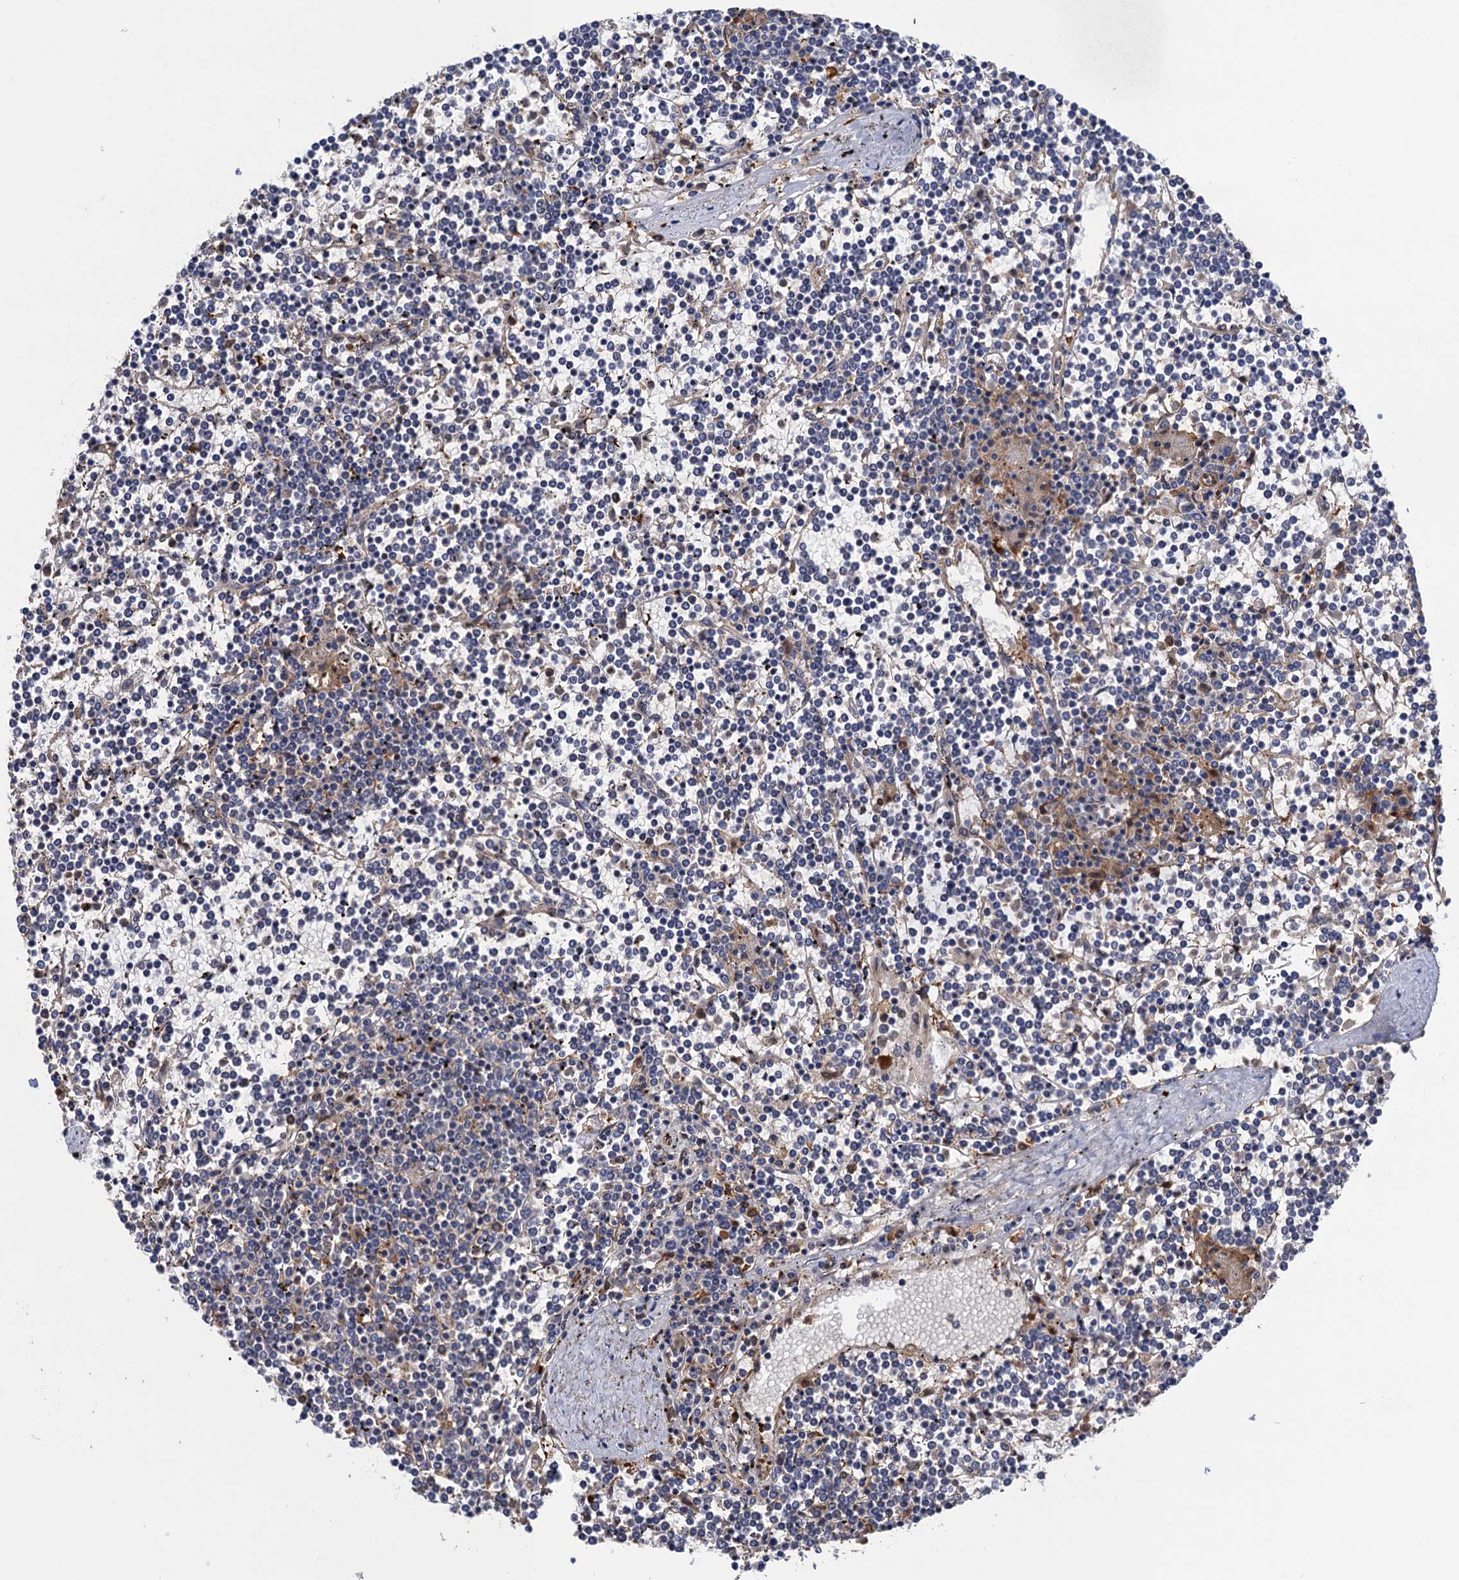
{"staining": {"intensity": "negative", "quantity": "none", "location": "none"}, "tissue": "lymphoma", "cell_type": "Tumor cells", "image_type": "cancer", "snomed": [{"axis": "morphology", "description": "Malignant lymphoma, non-Hodgkin's type, Low grade"}, {"axis": "topography", "description": "Spleen"}], "caption": "Immunohistochemistry image of neoplastic tissue: lymphoma stained with DAB exhibits no significant protein expression in tumor cells.", "gene": "NEK8", "patient": {"sex": "female", "age": 19}}